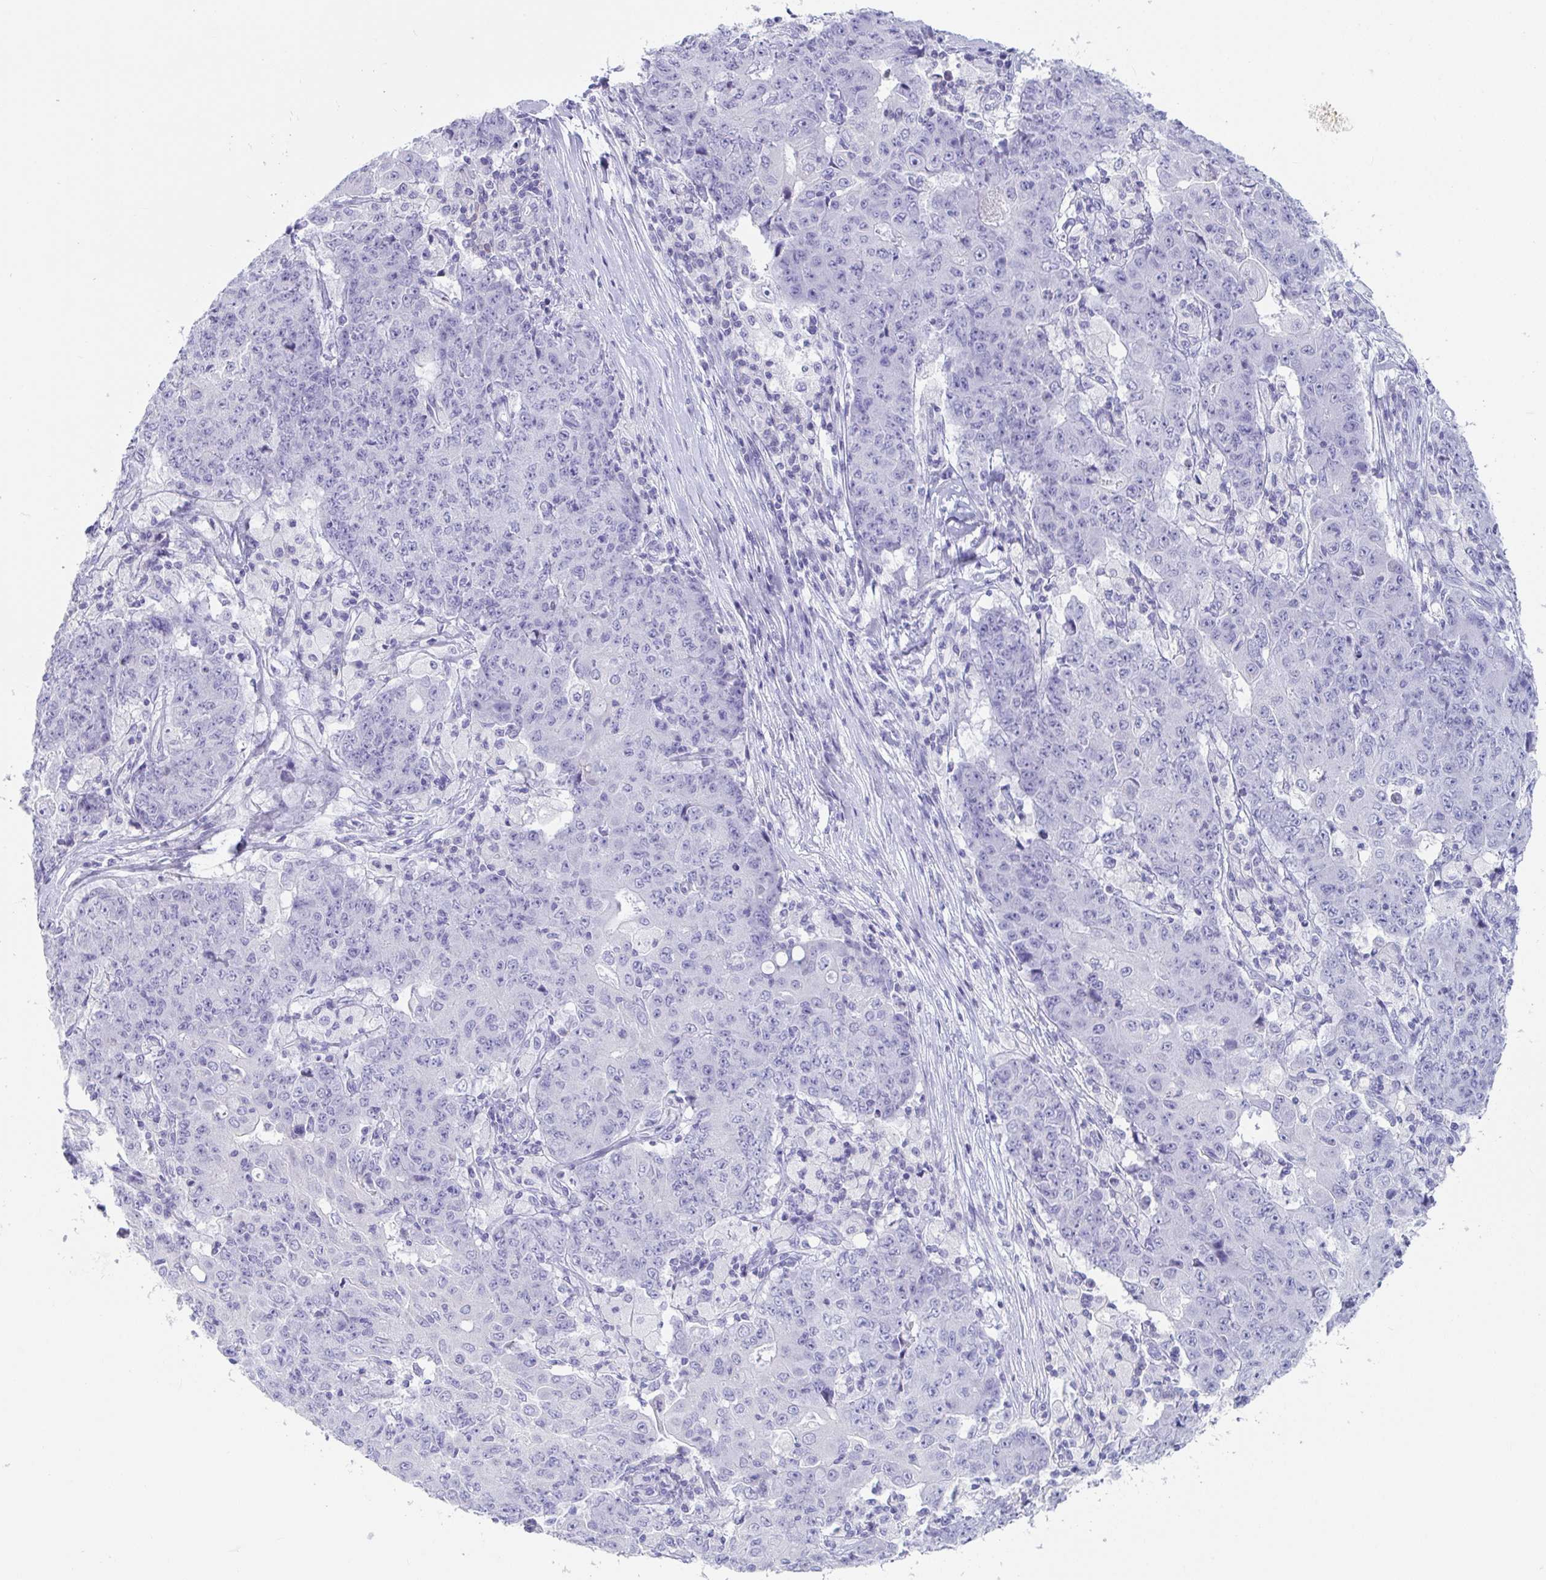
{"staining": {"intensity": "negative", "quantity": "none", "location": "none"}, "tissue": "ovarian cancer", "cell_type": "Tumor cells", "image_type": "cancer", "snomed": [{"axis": "morphology", "description": "Carcinoma, endometroid"}, {"axis": "topography", "description": "Ovary"}], "caption": "Immunohistochemistry of human ovarian endometroid carcinoma displays no positivity in tumor cells.", "gene": "PLA2G1B", "patient": {"sex": "female", "age": 42}}